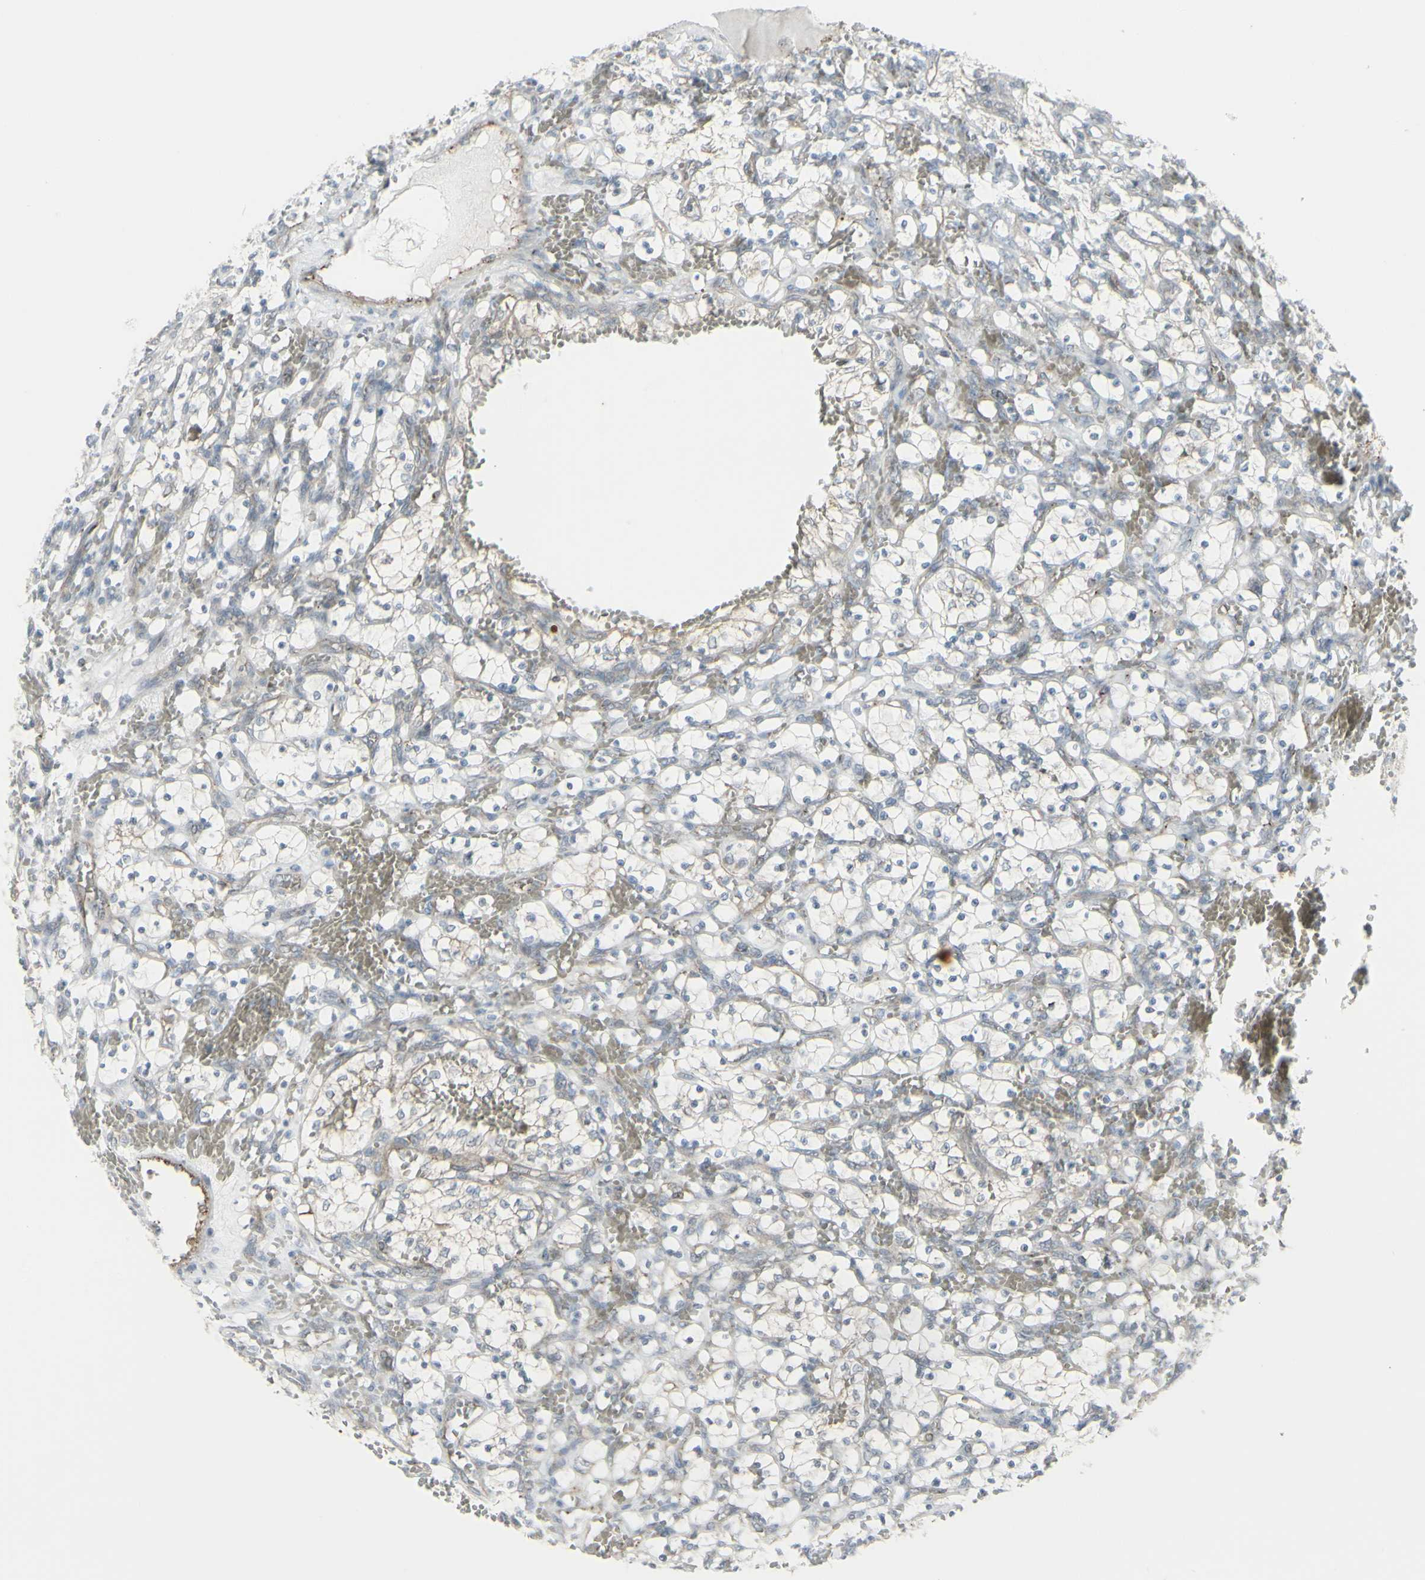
{"staining": {"intensity": "negative", "quantity": "none", "location": "none"}, "tissue": "renal cancer", "cell_type": "Tumor cells", "image_type": "cancer", "snomed": [{"axis": "morphology", "description": "Adenocarcinoma, NOS"}, {"axis": "topography", "description": "Kidney"}], "caption": "Tumor cells show no significant protein positivity in renal cancer.", "gene": "GALNT6", "patient": {"sex": "female", "age": 69}}